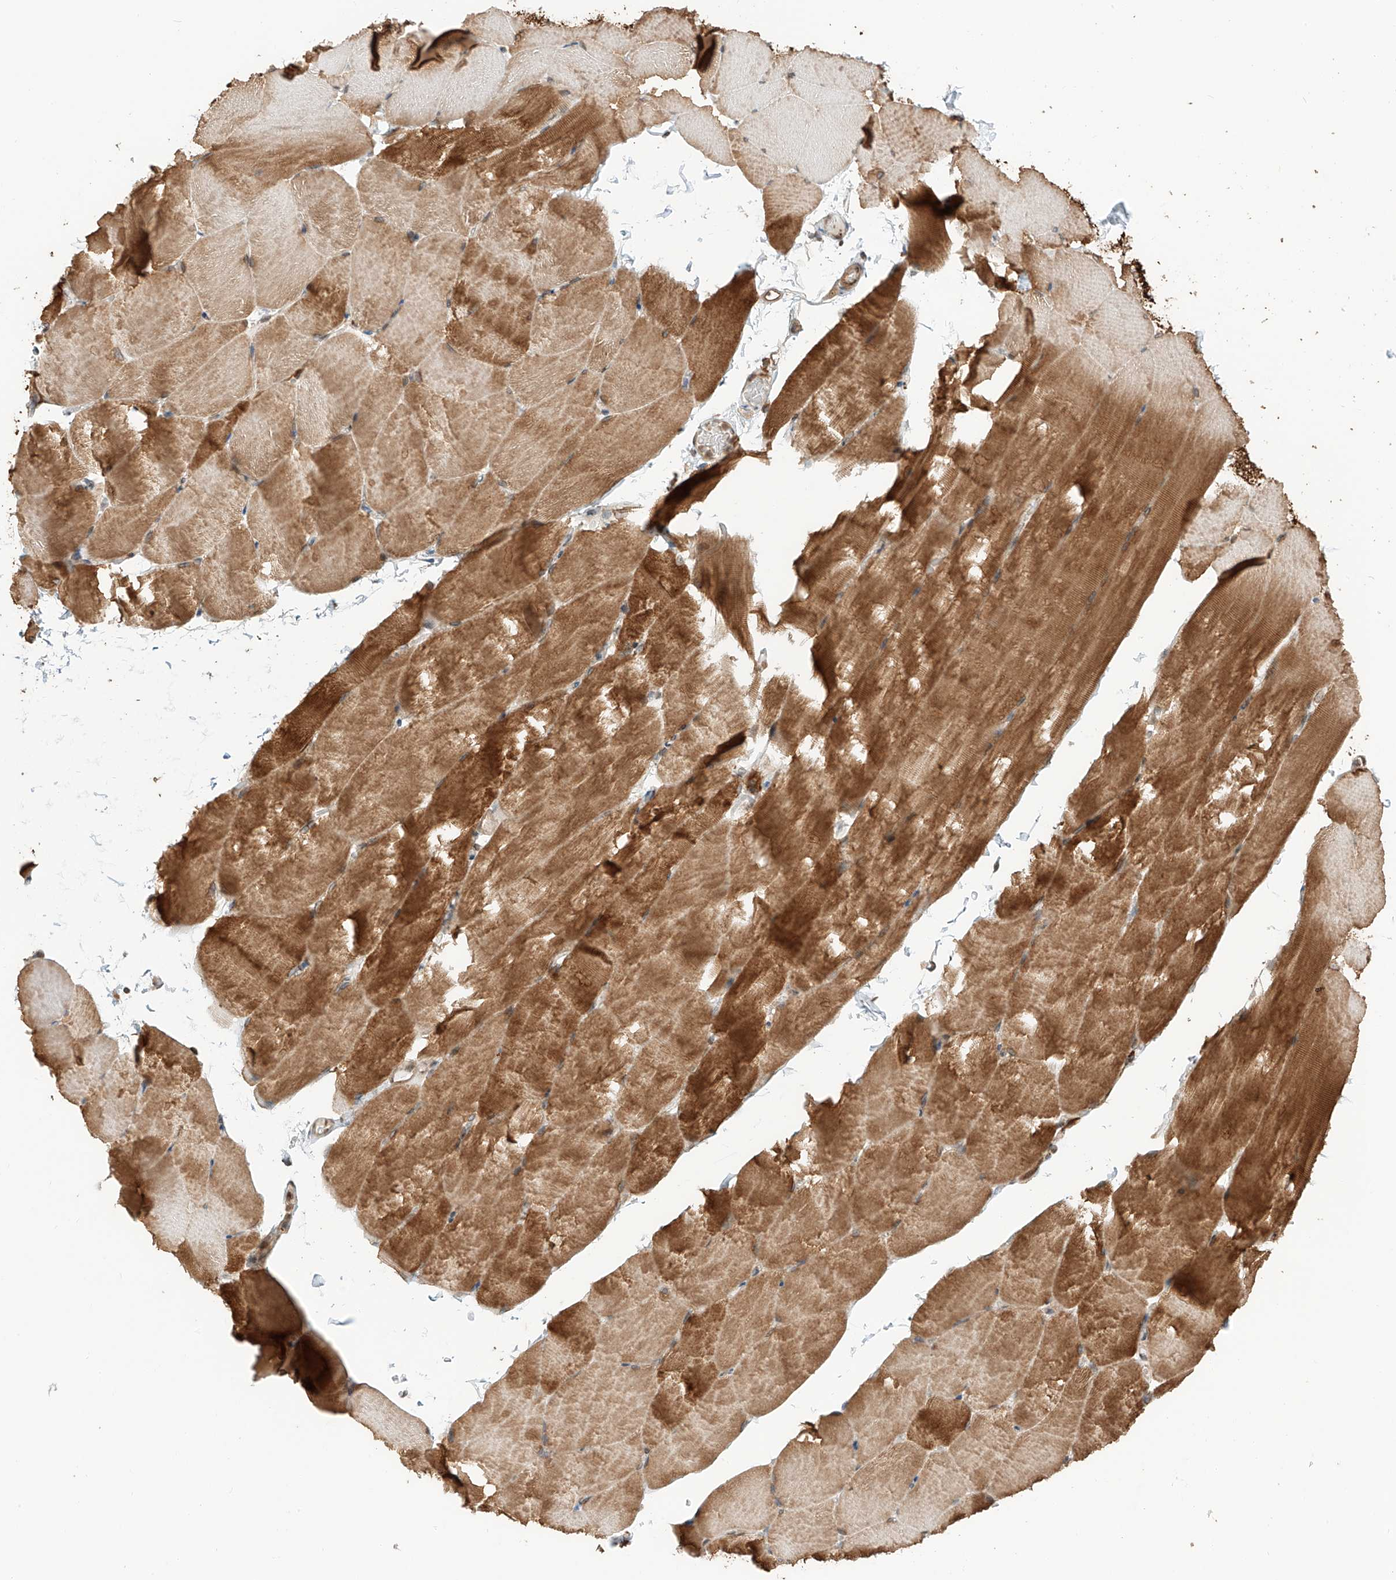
{"staining": {"intensity": "moderate", "quantity": ">75%", "location": "cytoplasmic/membranous"}, "tissue": "skeletal muscle", "cell_type": "Myocytes", "image_type": "normal", "snomed": [{"axis": "morphology", "description": "Normal tissue, NOS"}, {"axis": "topography", "description": "Skeletal muscle"}, {"axis": "topography", "description": "Parathyroid gland"}], "caption": "Skeletal muscle stained with immunohistochemistry (IHC) displays moderate cytoplasmic/membranous staining in about >75% of myocytes.", "gene": "CEP162", "patient": {"sex": "female", "age": 37}}